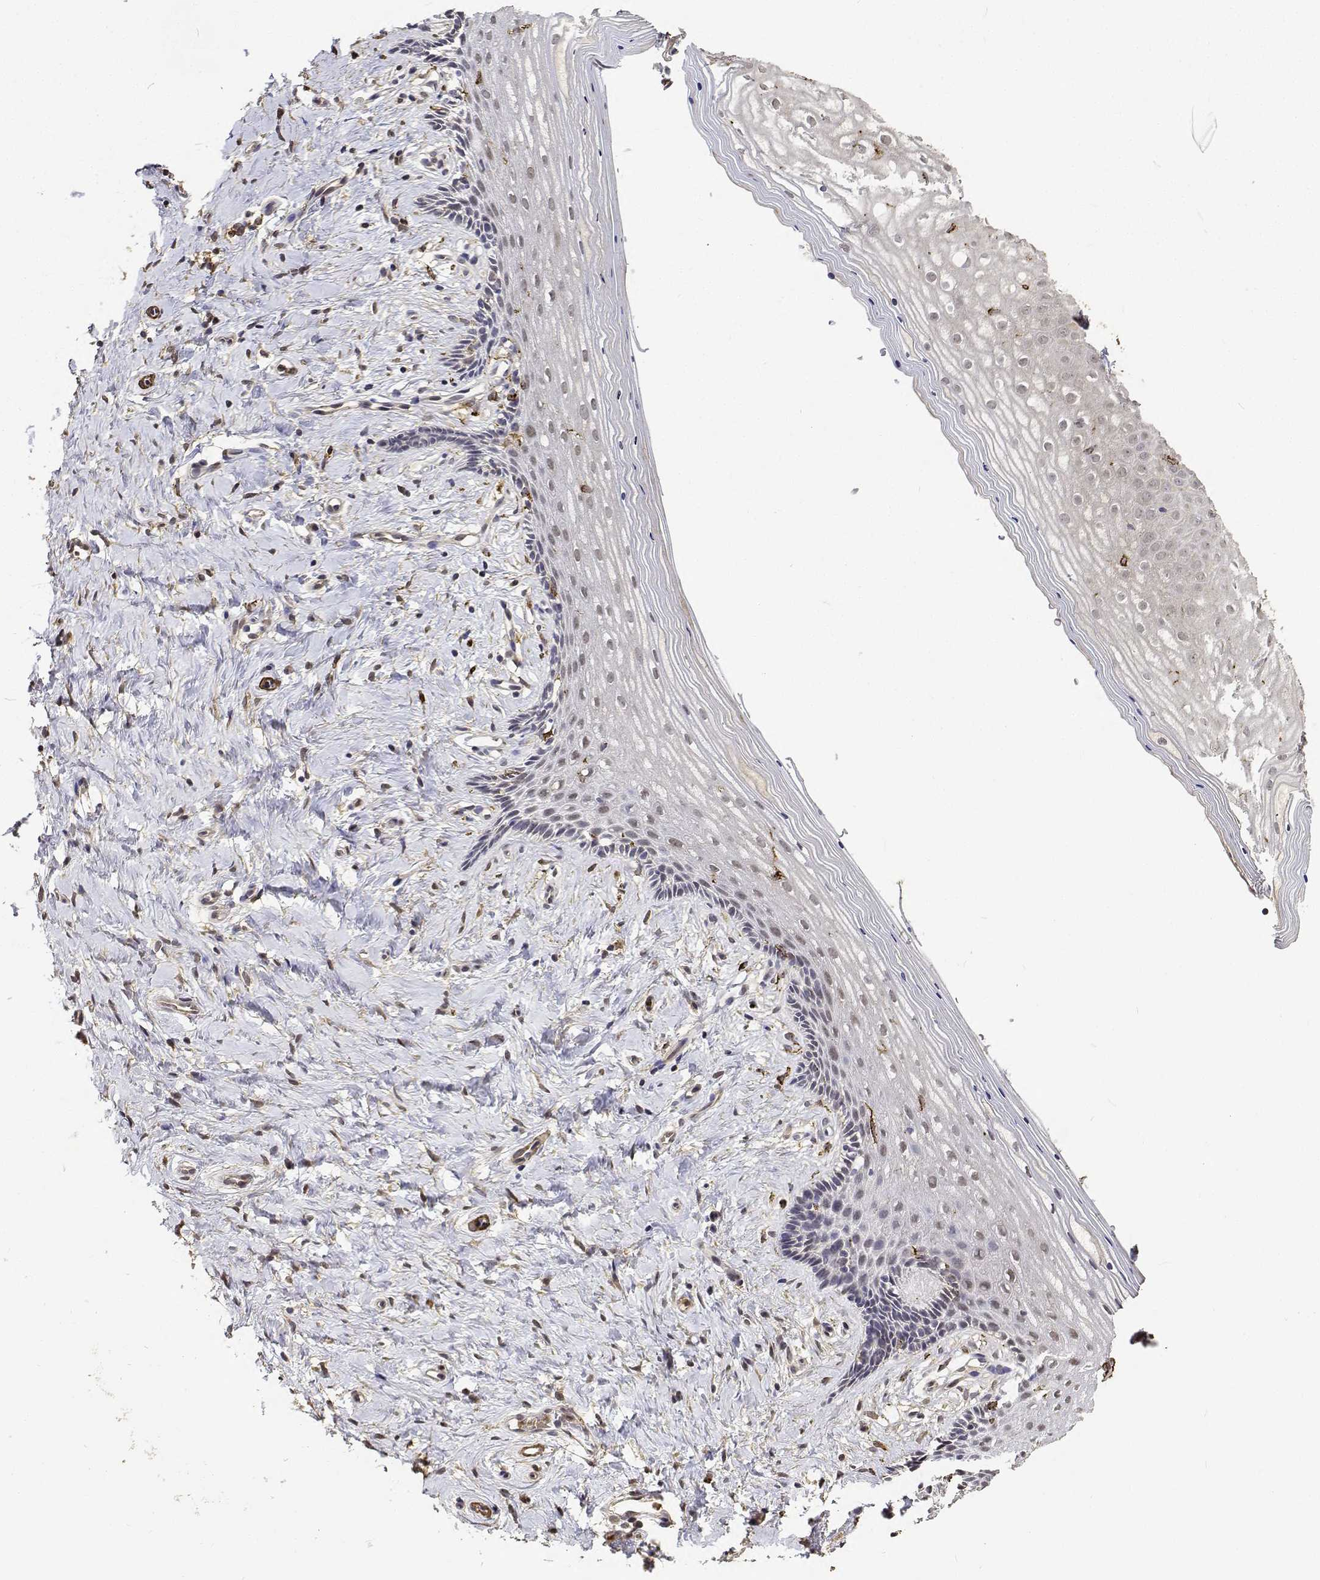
{"staining": {"intensity": "weak", "quantity": "25%-75%", "location": "nuclear"}, "tissue": "vagina", "cell_type": "Squamous epithelial cells", "image_type": "normal", "snomed": [{"axis": "morphology", "description": "Normal tissue, NOS"}, {"axis": "topography", "description": "Vagina"}], "caption": "A brown stain shows weak nuclear staining of a protein in squamous epithelial cells of benign vagina.", "gene": "PCID2", "patient": {"sex": "female", "age": 42}}